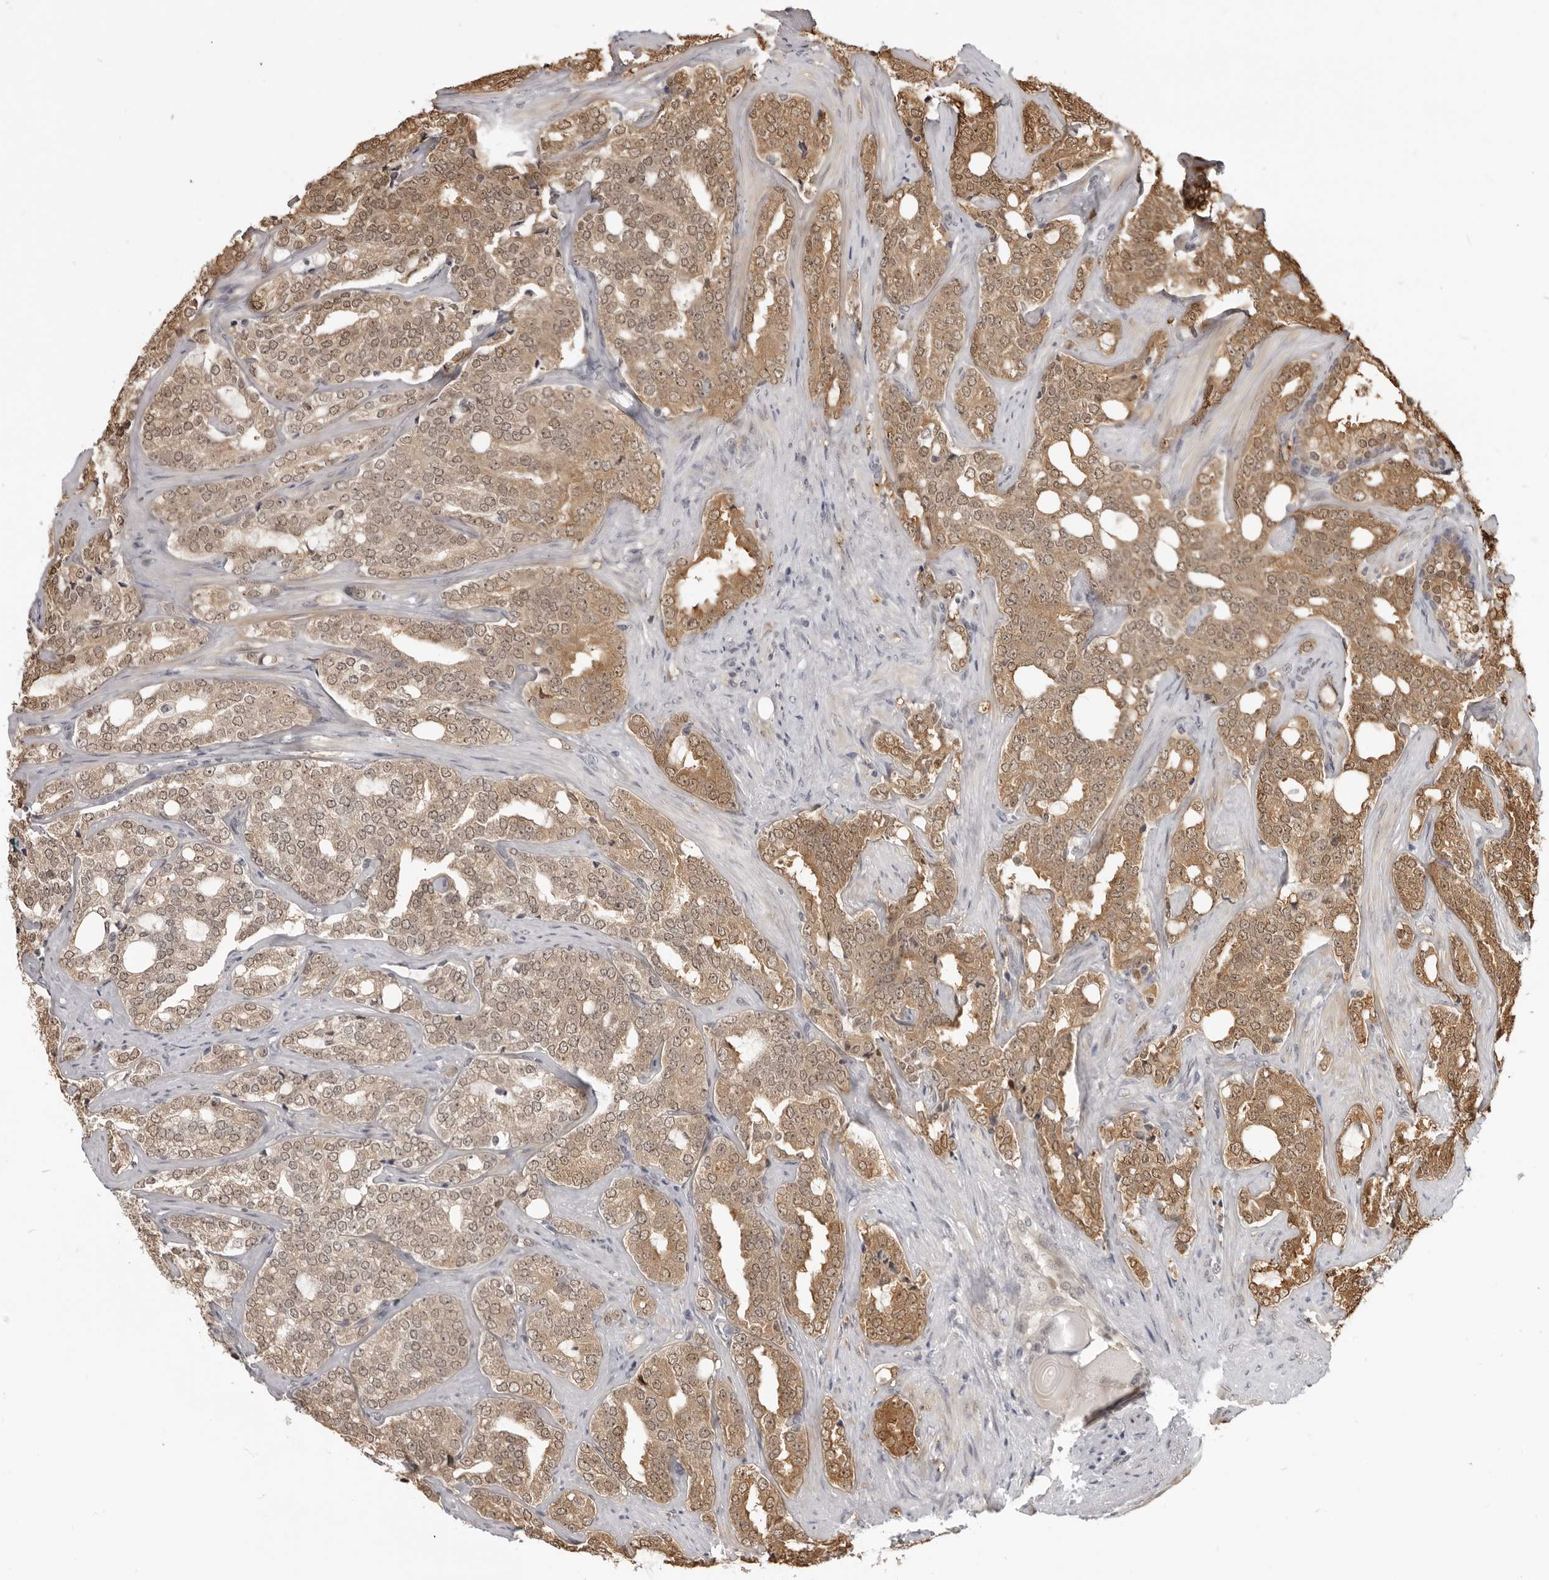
{"staining": {"intensity": "moderate", "quantity": ">75%", "location": "cytoplasmic/membranous,nuclear"}, "tissue": "prostate cancer", "cell_type": "Tumor cells", "image_type": "cancer", "snomed": [{"axis": "morphology", "description": "Adenocarcinoma, High grade"}, {"axis": "topography", "description": "Prostate"}], "caption": "Immunohistochemistry (IHC) image of neoplastic tissue: human prostate high-grade adenocarcinoma stained using IHC demonstrates medium levels of moderate protein expression localized specifically in the cytoplasmic/membranous and nuclear of tumor cells, appearing as a cytoplasmic/membranous and nuclear brown color.", "gene": "SRGAP2", "patient": {"sex": "male", "age": 64}}